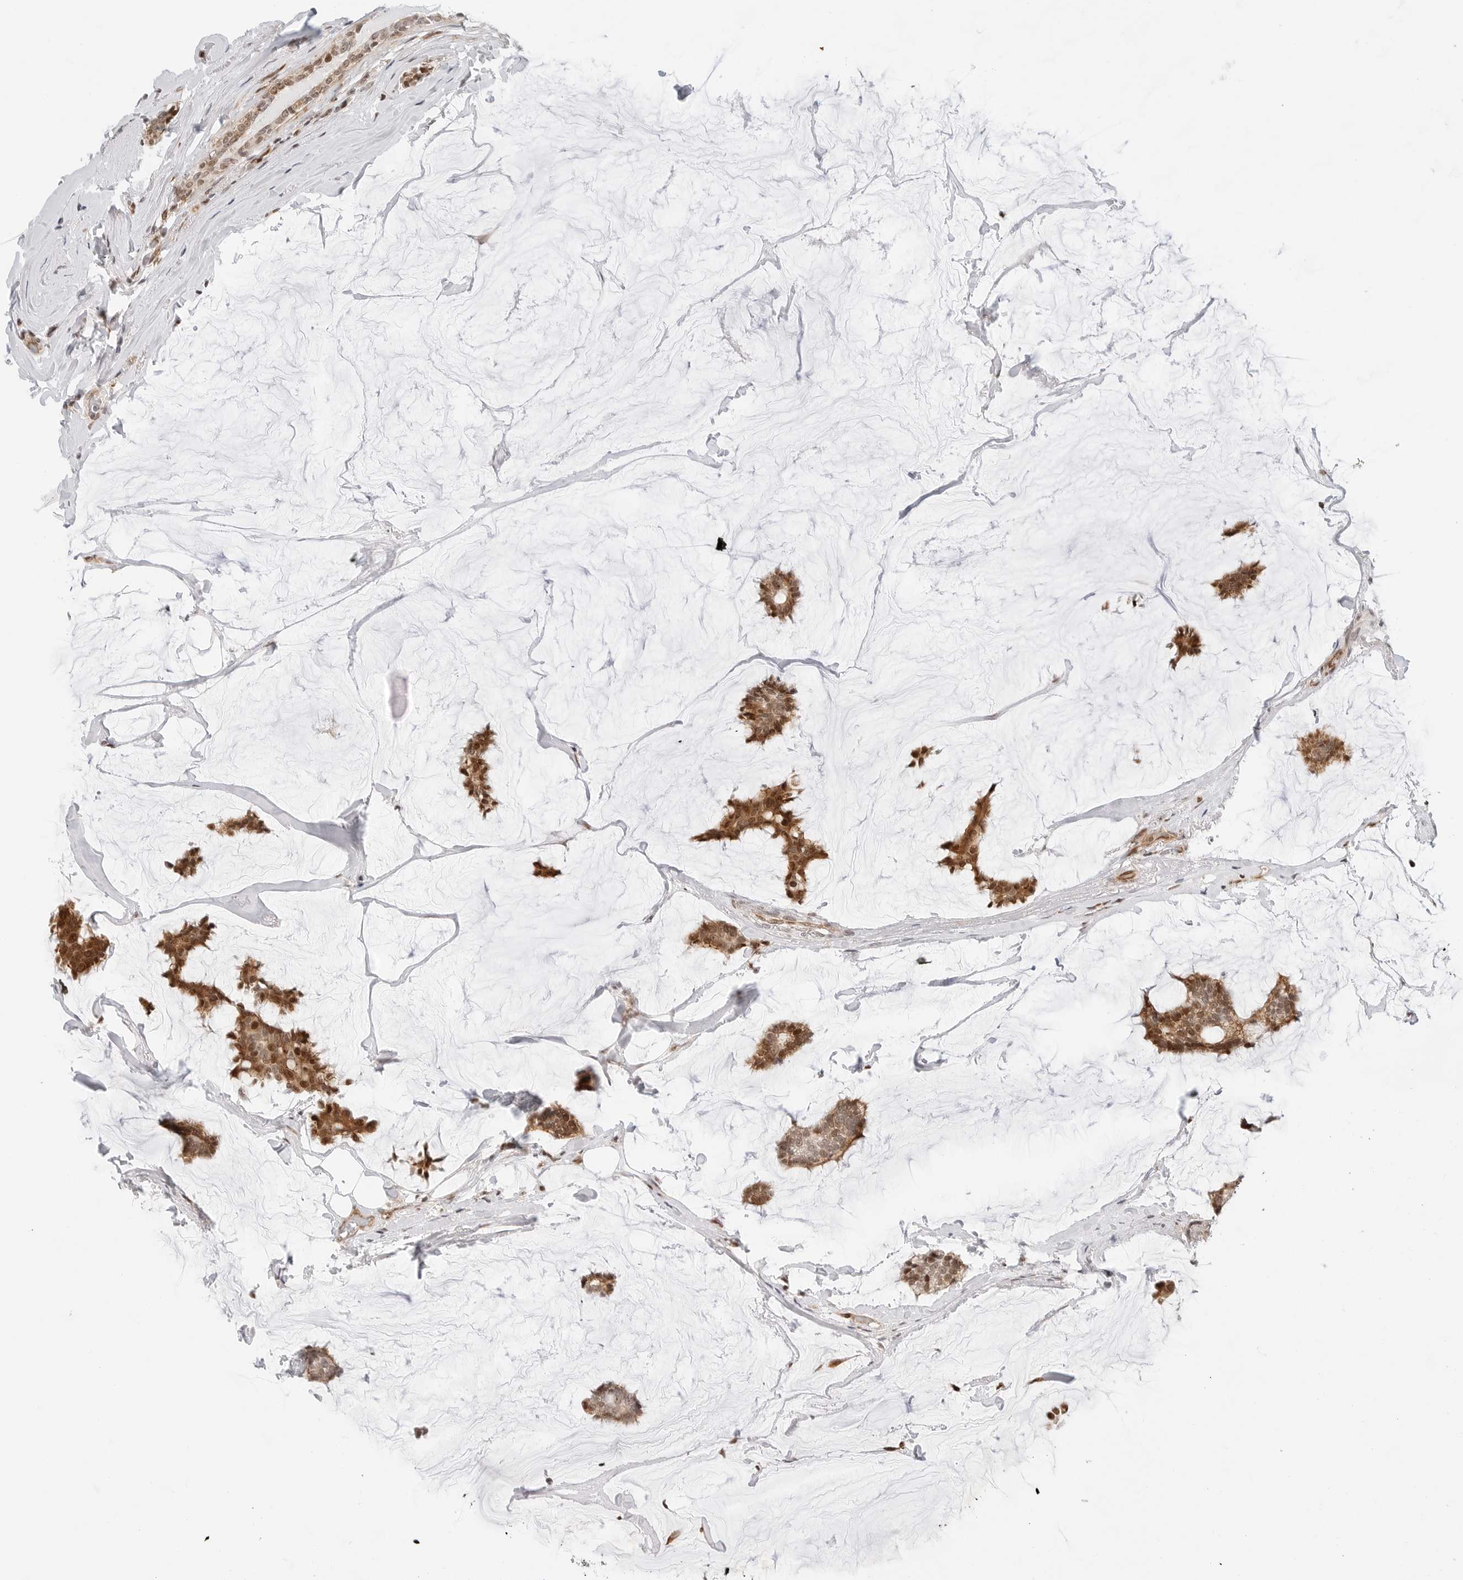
{"staining": {"intensity": "moderate", "quantity": ">75%", "location": "cytoplasmic/membranous,nuclear"}, "tissue": "breast cancer", "cell_type": "Tumor cells", "image_type": "cancer", "snomed": [{"axis": "morphology", "description": "Duct carcinoma"}, {"axis": "topography", "description": "Breast"}], "caption": "The micrograph exhibits immunohistochemical staining of breast invasive ductal carcinoma. There is moderate cytoplasmic/membranous and nuclear positivity is present in approximately >75% of tumor cells.", "gene": "ZNF613", "patient": {"sex": "female", "age": 93}}